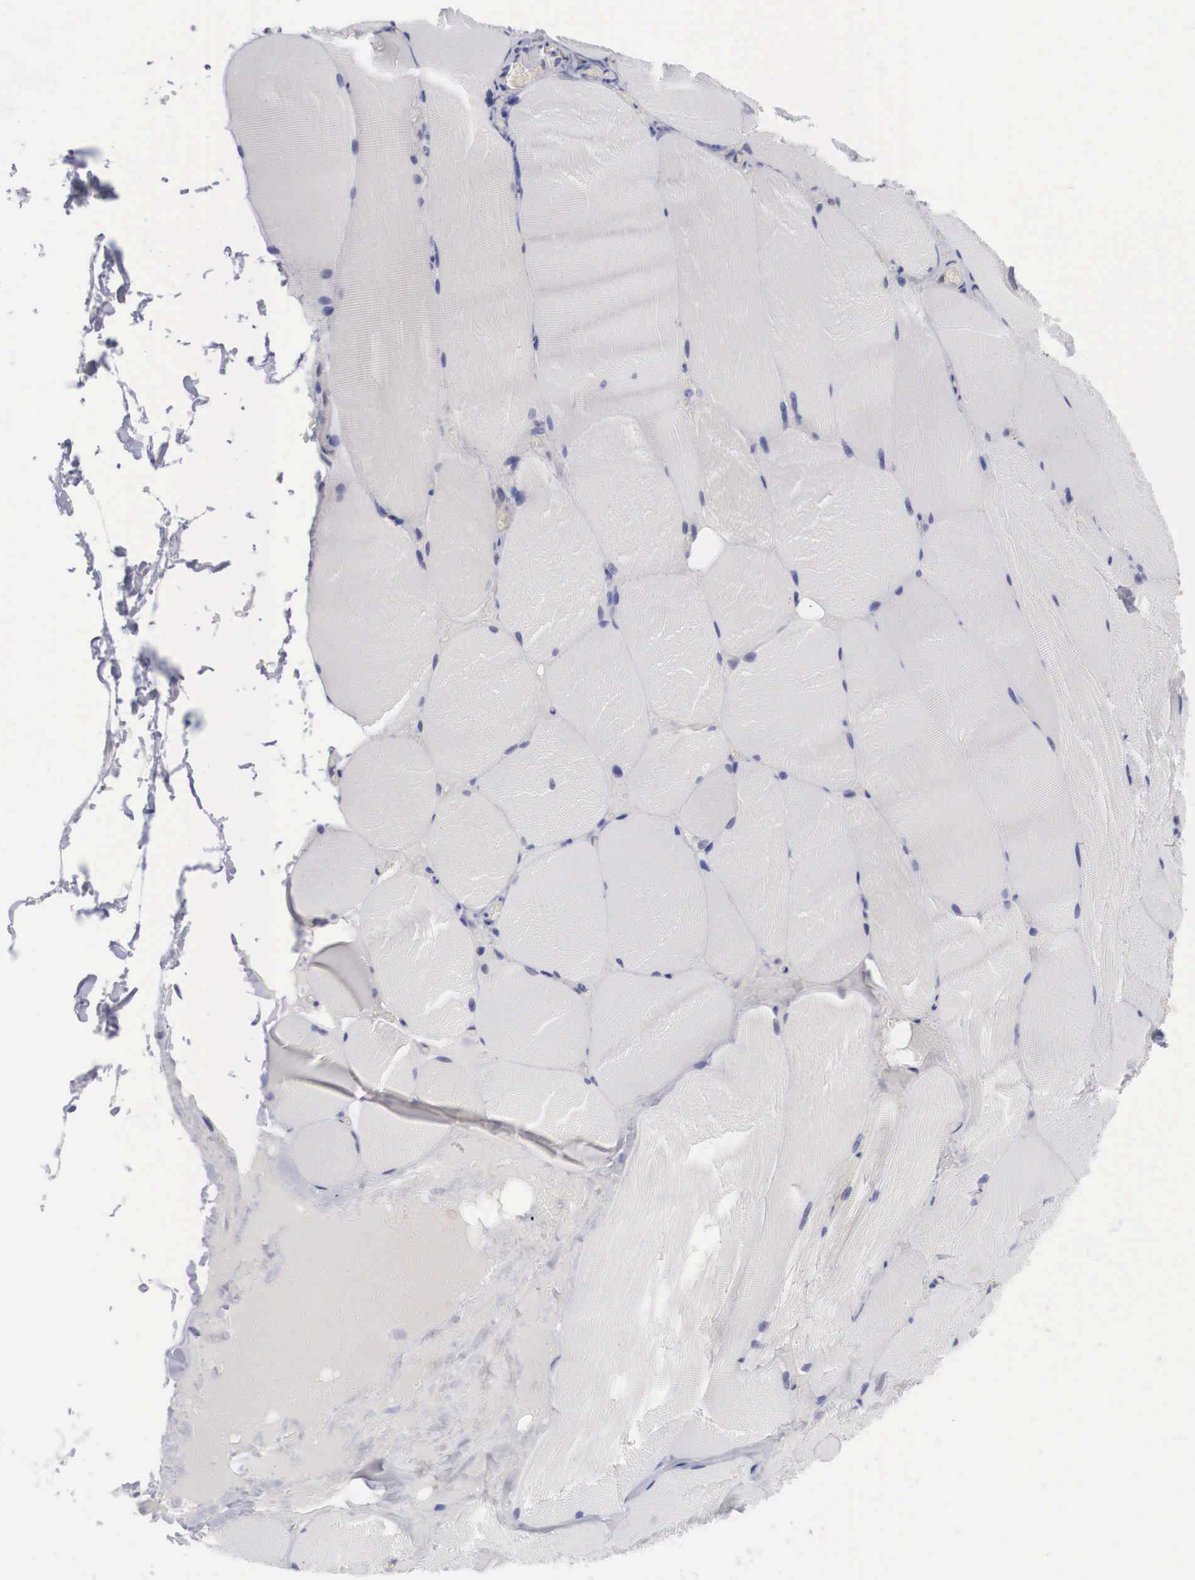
{"staining": {"intensity": "negative", "quantity": "none", "location": "none"}, "tissue": "skeletal muscle", "cell_type": "Myocytes", "image_type": "normal", "snomed": [{"axis": "morphology", "description": "Normal tissue, NOS"}, {"axis": "topography", "description": "Skeletal muscle"}], "caption": "Skeletal muscle was stained to show a protein in brown. There is no significant staining in myocytes. (DAB (3,3'-diaminobenzidine) immunohistochemistry (IHC) with hematoxylin counter stain).", "gene": "MAST4", "patient": {"sex": "male", "age": 71}}